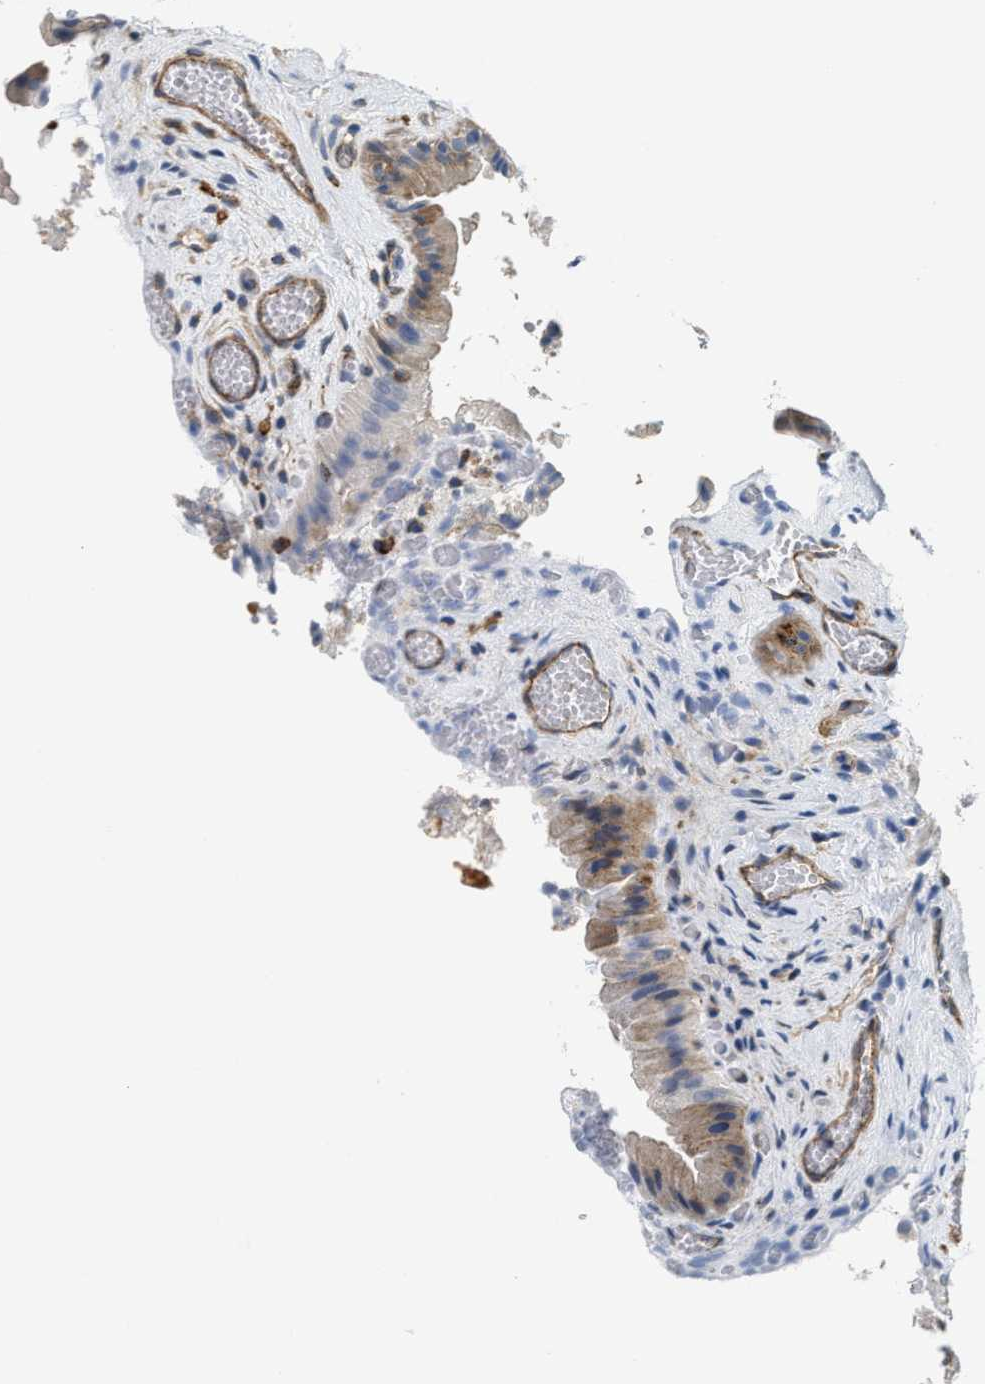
{"staining": {"intensity": "moderate", "quantity": "25%-75%", "location": "cytoplasmic/membranous"}, "tissue": "gallbladder", "cell_type": "Glandular cells", "image_type": "normal", "snomed": [{"axis": "morphology", "description": "Normal tissue, NOS"}, {"axis": "topography", "description": "Gallbladder"}], "caption": "IHC of normal gallbladder reveals medium levels of moderate cytoplasmic/membranous staining in approximately 25%-75% of glandular cells.", "gene": "NSUN7", "patient": {"sex": "male", "age": 49}}